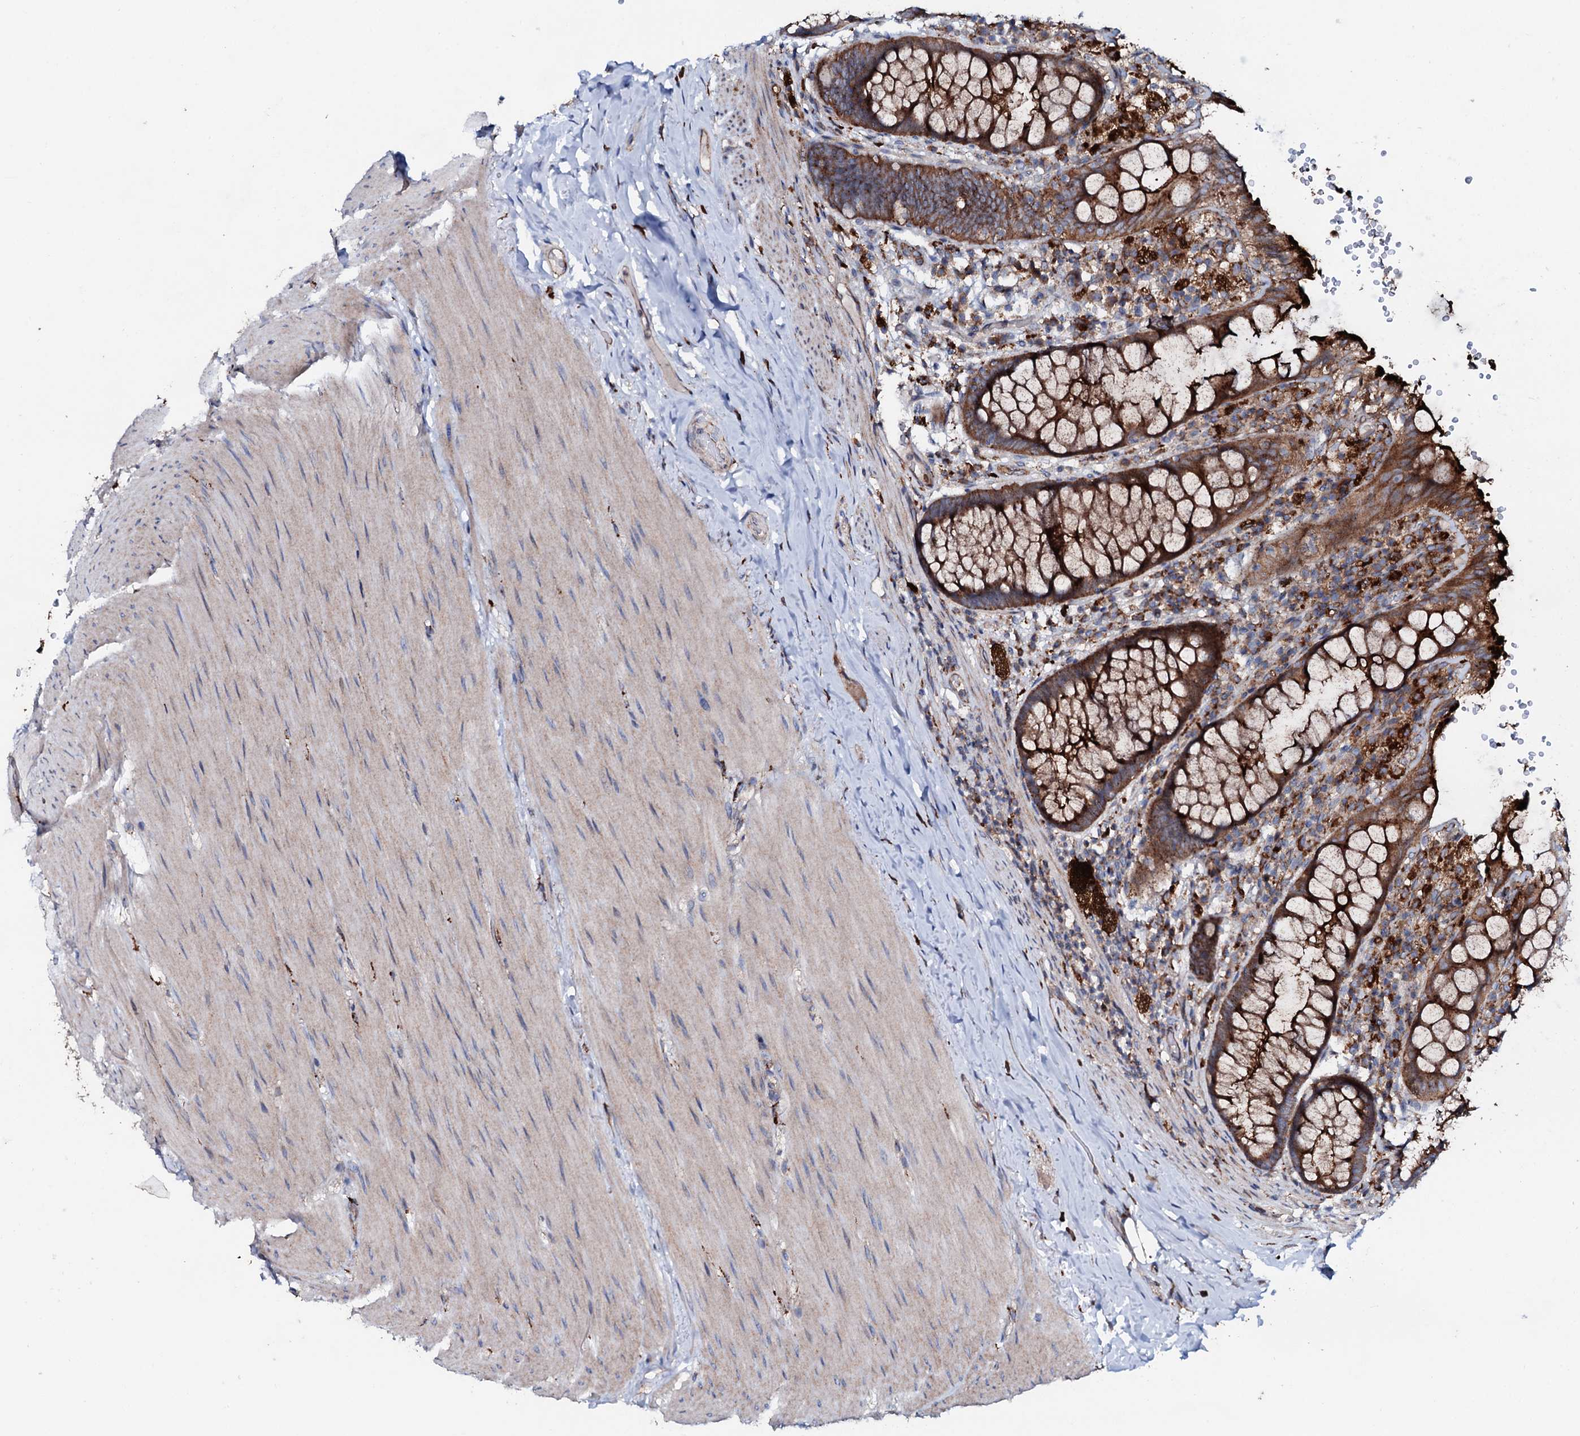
{"staining": {"intensity": "strong", "quantity": ">75%", "location": "cytoplasmic/membranous"}, "tissue": "rectum", "cell_type": "Glandular cells", "image_type": "normal", "snomed": [{"axis": "morphology", "description": "Normal tissue, NOS"}, {"axis": "topography", "description": "Rectum"}], "caption": "A histopathology image showing strong cytoplasmic/membranous staining in approximately >75% of glandular cells in unremarkable rectum, as visualized by brown immunohistochemical staining.", "gene": "P2RX4", "patient": {"sex": "male", "age": 83}}